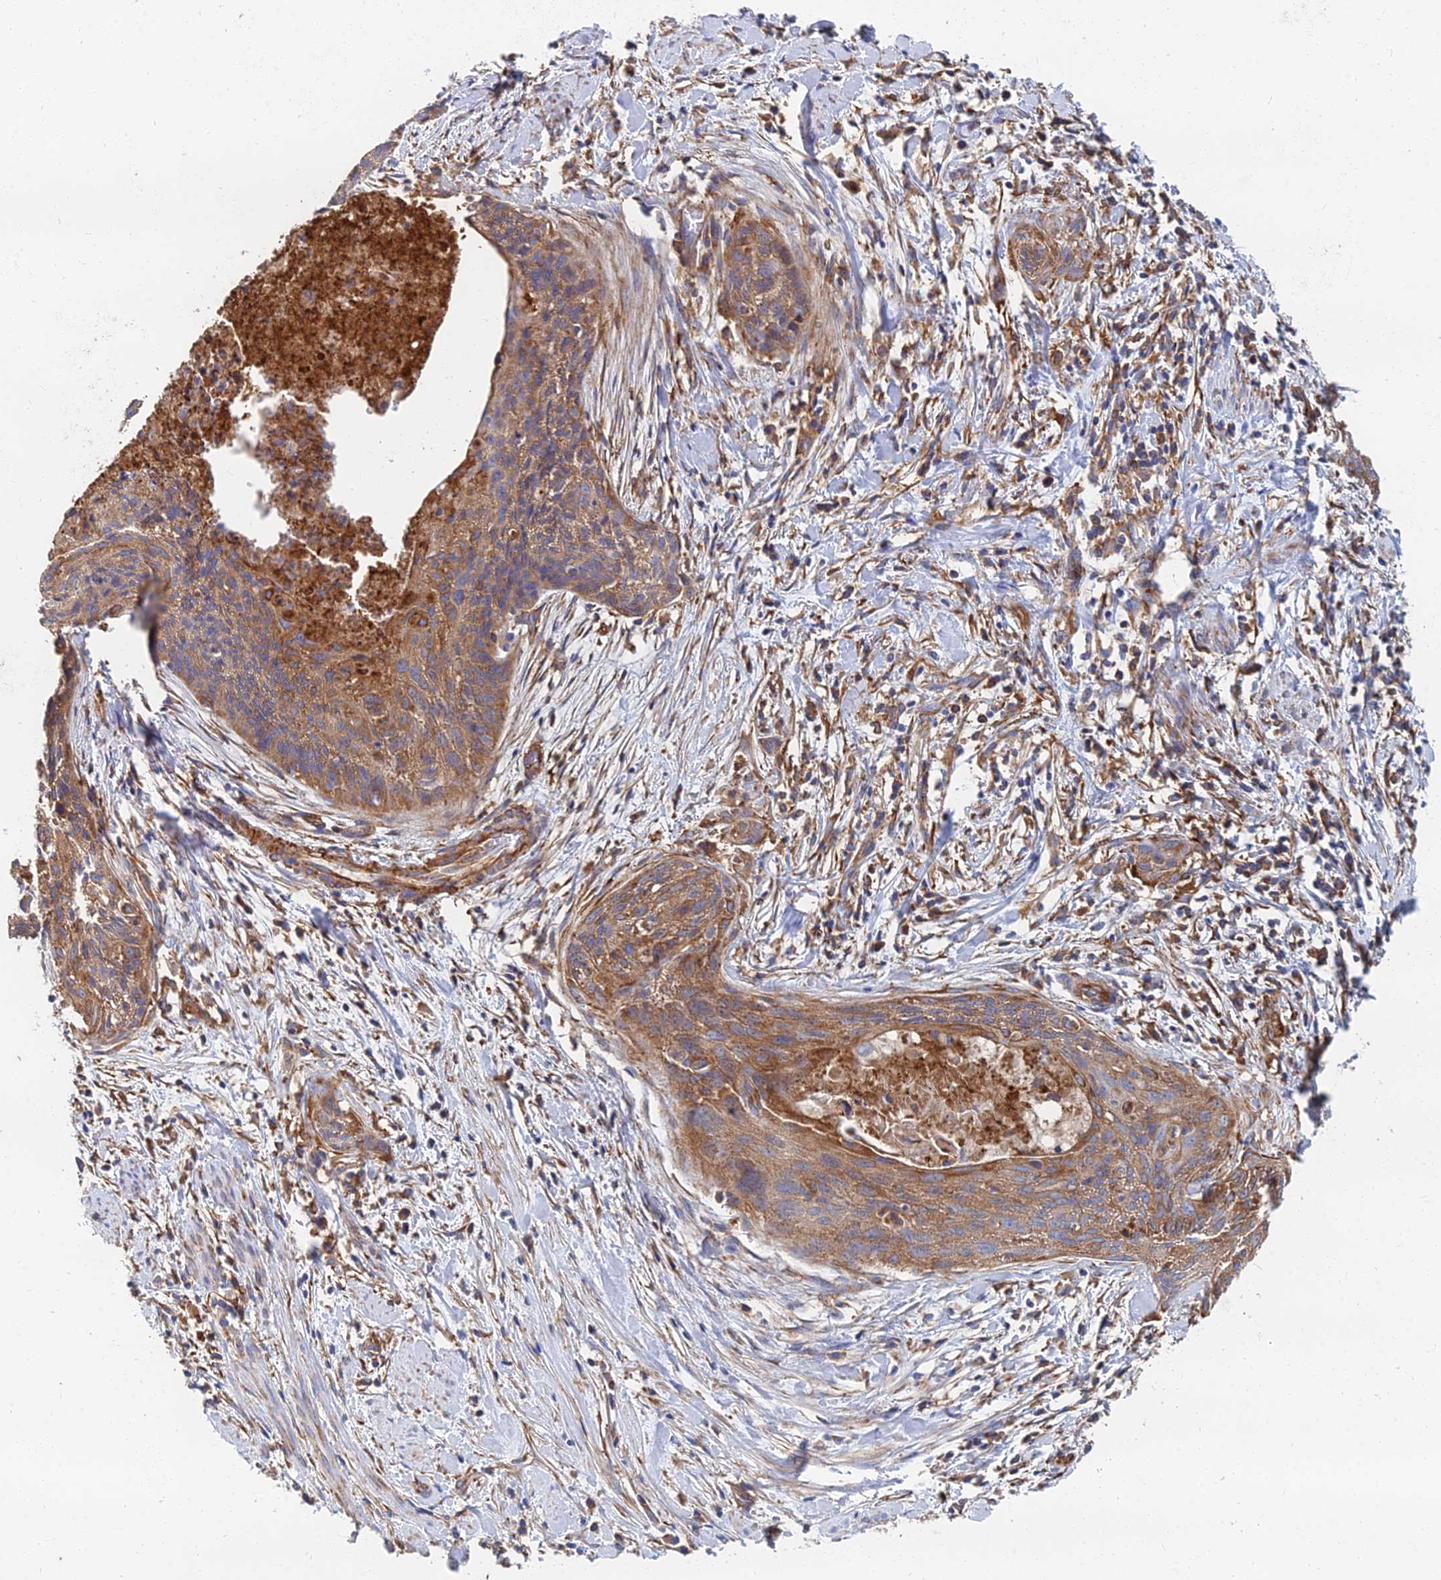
{"staining": {"intensity": "moderate", "quantity": ">75%", "location": "cytoplasmic/membranous"}, "tissue": "cervical cancer", "cell_type": "Tumor cells", "image_type": "cancer", "snomed": [{"axis": "morphology", "description": "Squamous cell carcinoma, NOS"}, {"axis": "topography", "description": "Cervix"}], "caption": "The photomicrograph displays staining of cervical squamous cell carcinoma, revealing moderate cytoplasmic/membranous protein expression (brown color) within tumor cells.", "gene": "GPR42", "patient": {"sex": "female", "age": 55}}